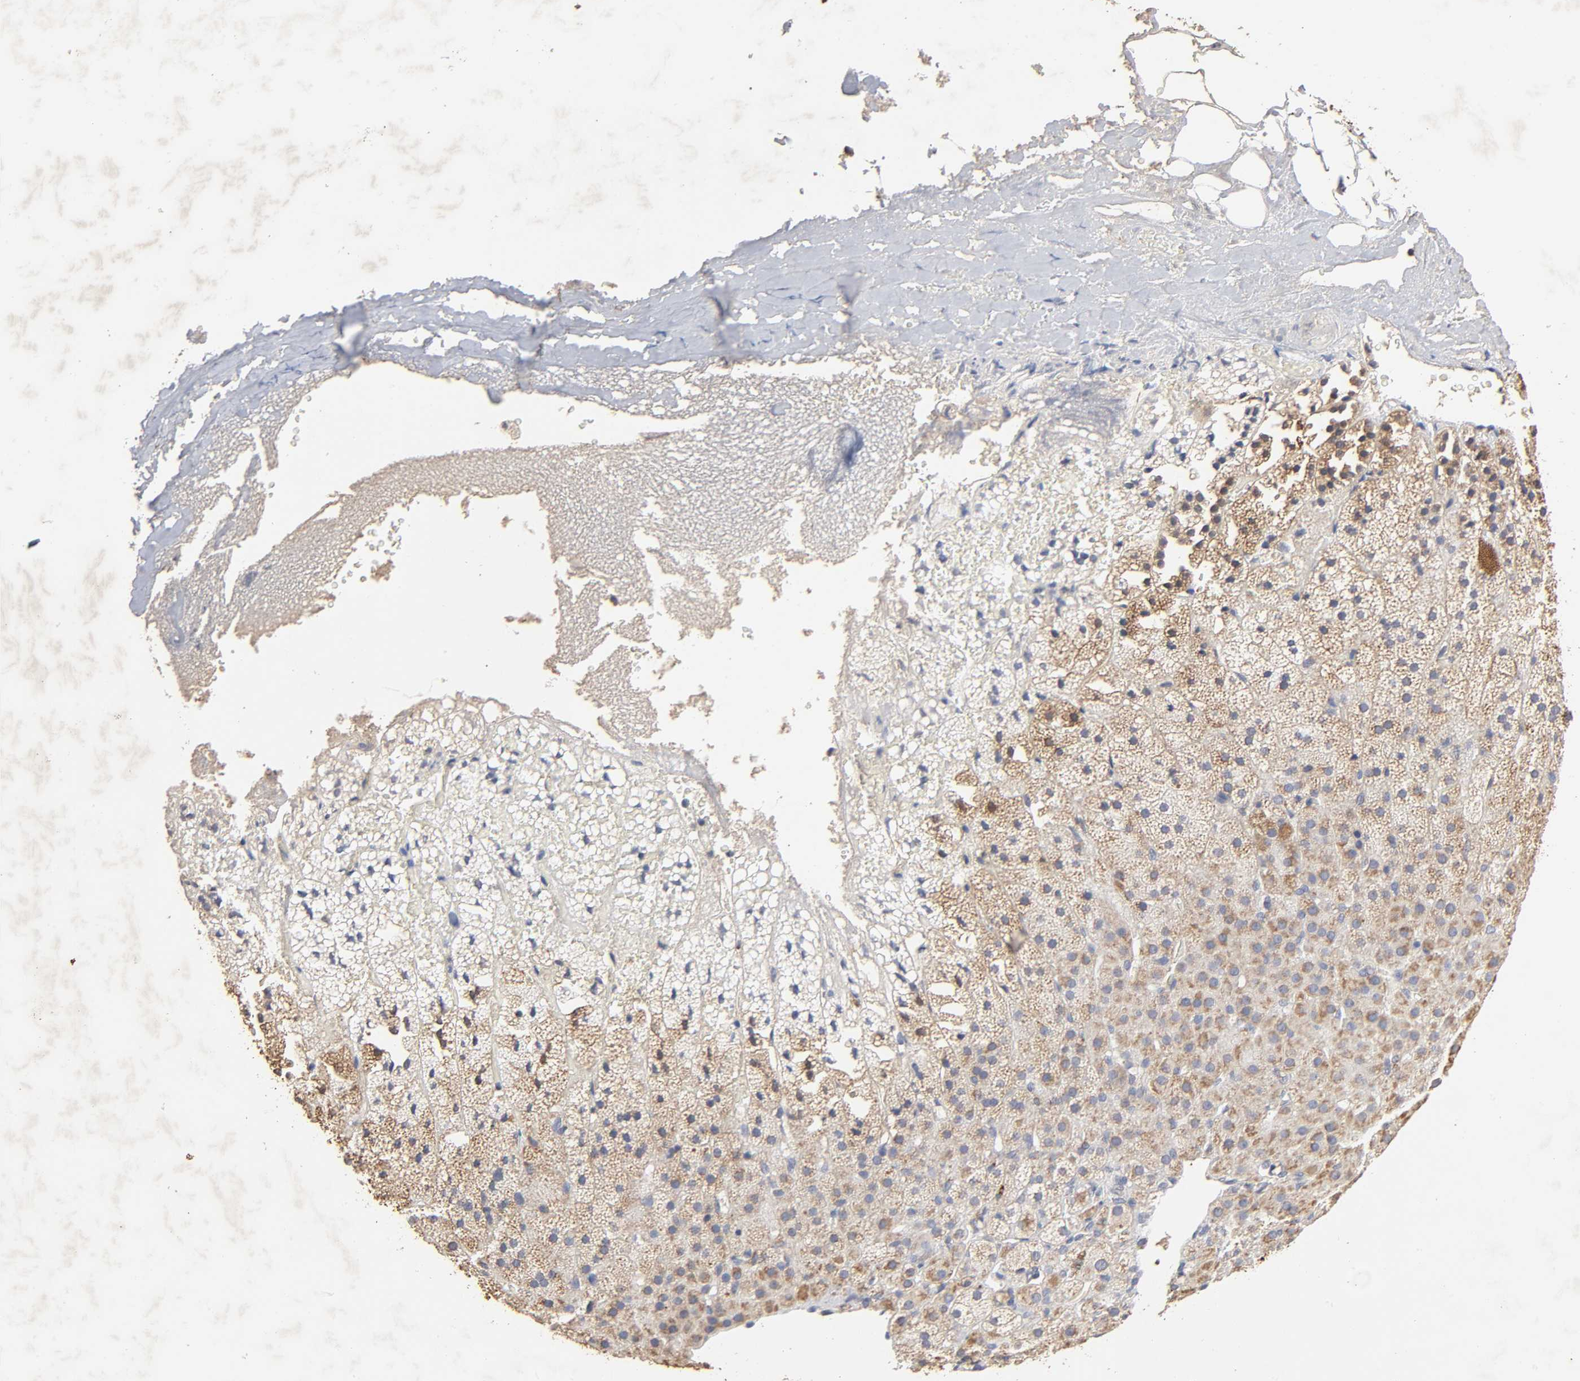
{"staining": {"intensity": "moderate", "quantity": ">75%", "location": "cytoplasmic/membranous"}, "tissue": "adrenal gland", "cell_type": "Glandular cells", "image_type": "normal", "snomed": [{"axis": "morphology", "description": "Normal tissue, NOS"}, {"axis": "topography", "description": "Adrenal gland"}], "caption": "This histopathology image reveals immunohistochemistry (IHC) staining of unremarkable adrenal gland, with medium moderate cytoplasmic/membranous expression in about >75% of glandular cells.", "gene": "CYCS", "patient": {"sex": "male", "age": 35}}